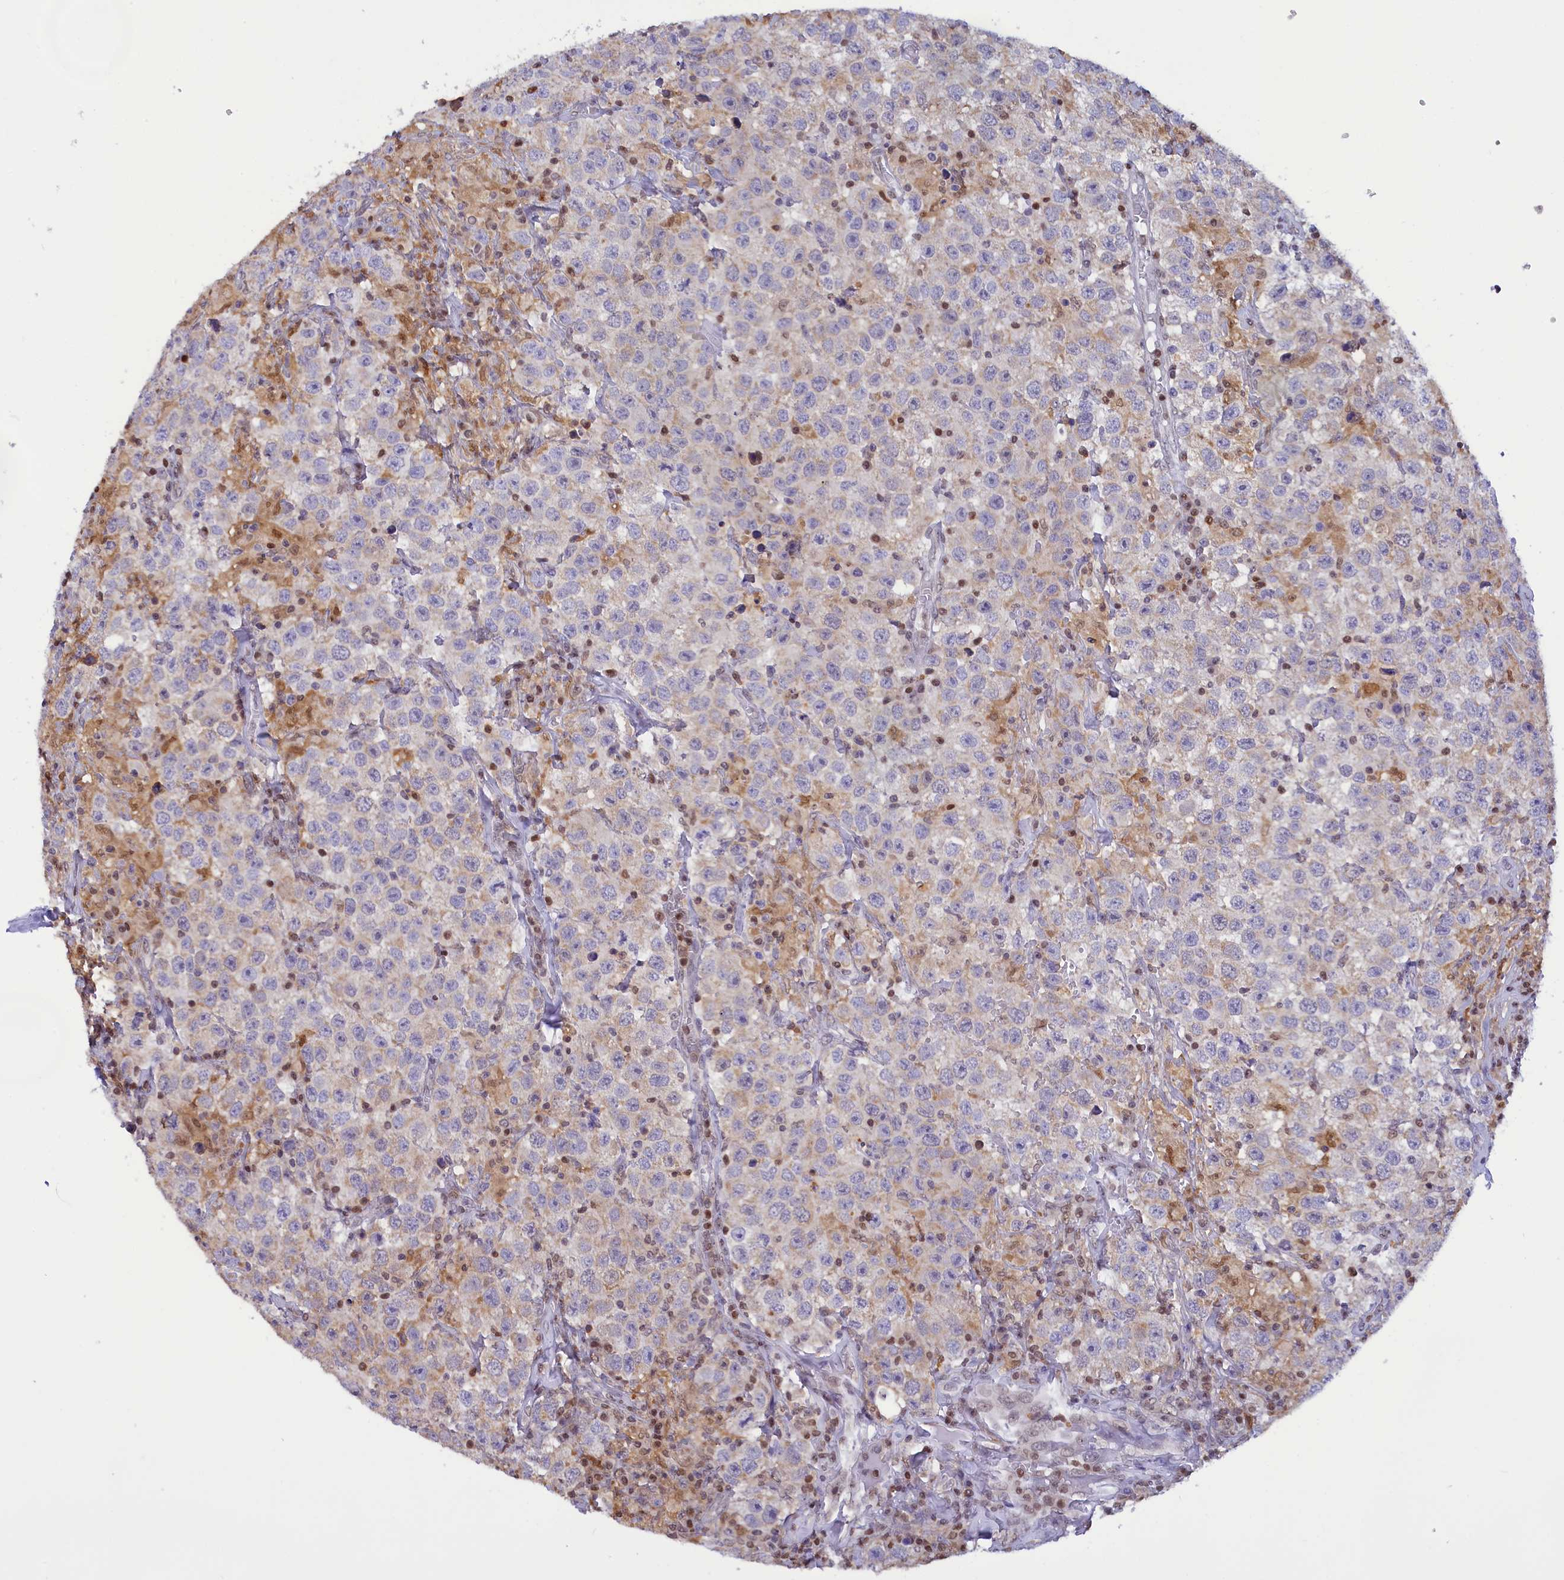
{"staining": {"intensity": "negative", "quantity": "none", "location": "none"}, "tissue": "testis cancer", "cell_type": "Tumor cells", "image_type": "cancer", "snomed": [{"axis": "morphology", "description": "Seminoma, NOS"}, {"axis": "topography", "description": "Testis"}], "caption": "IHC of human seminoma (testis) shows no staining in tumor cells.", "gene": "IZUMO2", "patient": {"sex": "male", "age": 41}}